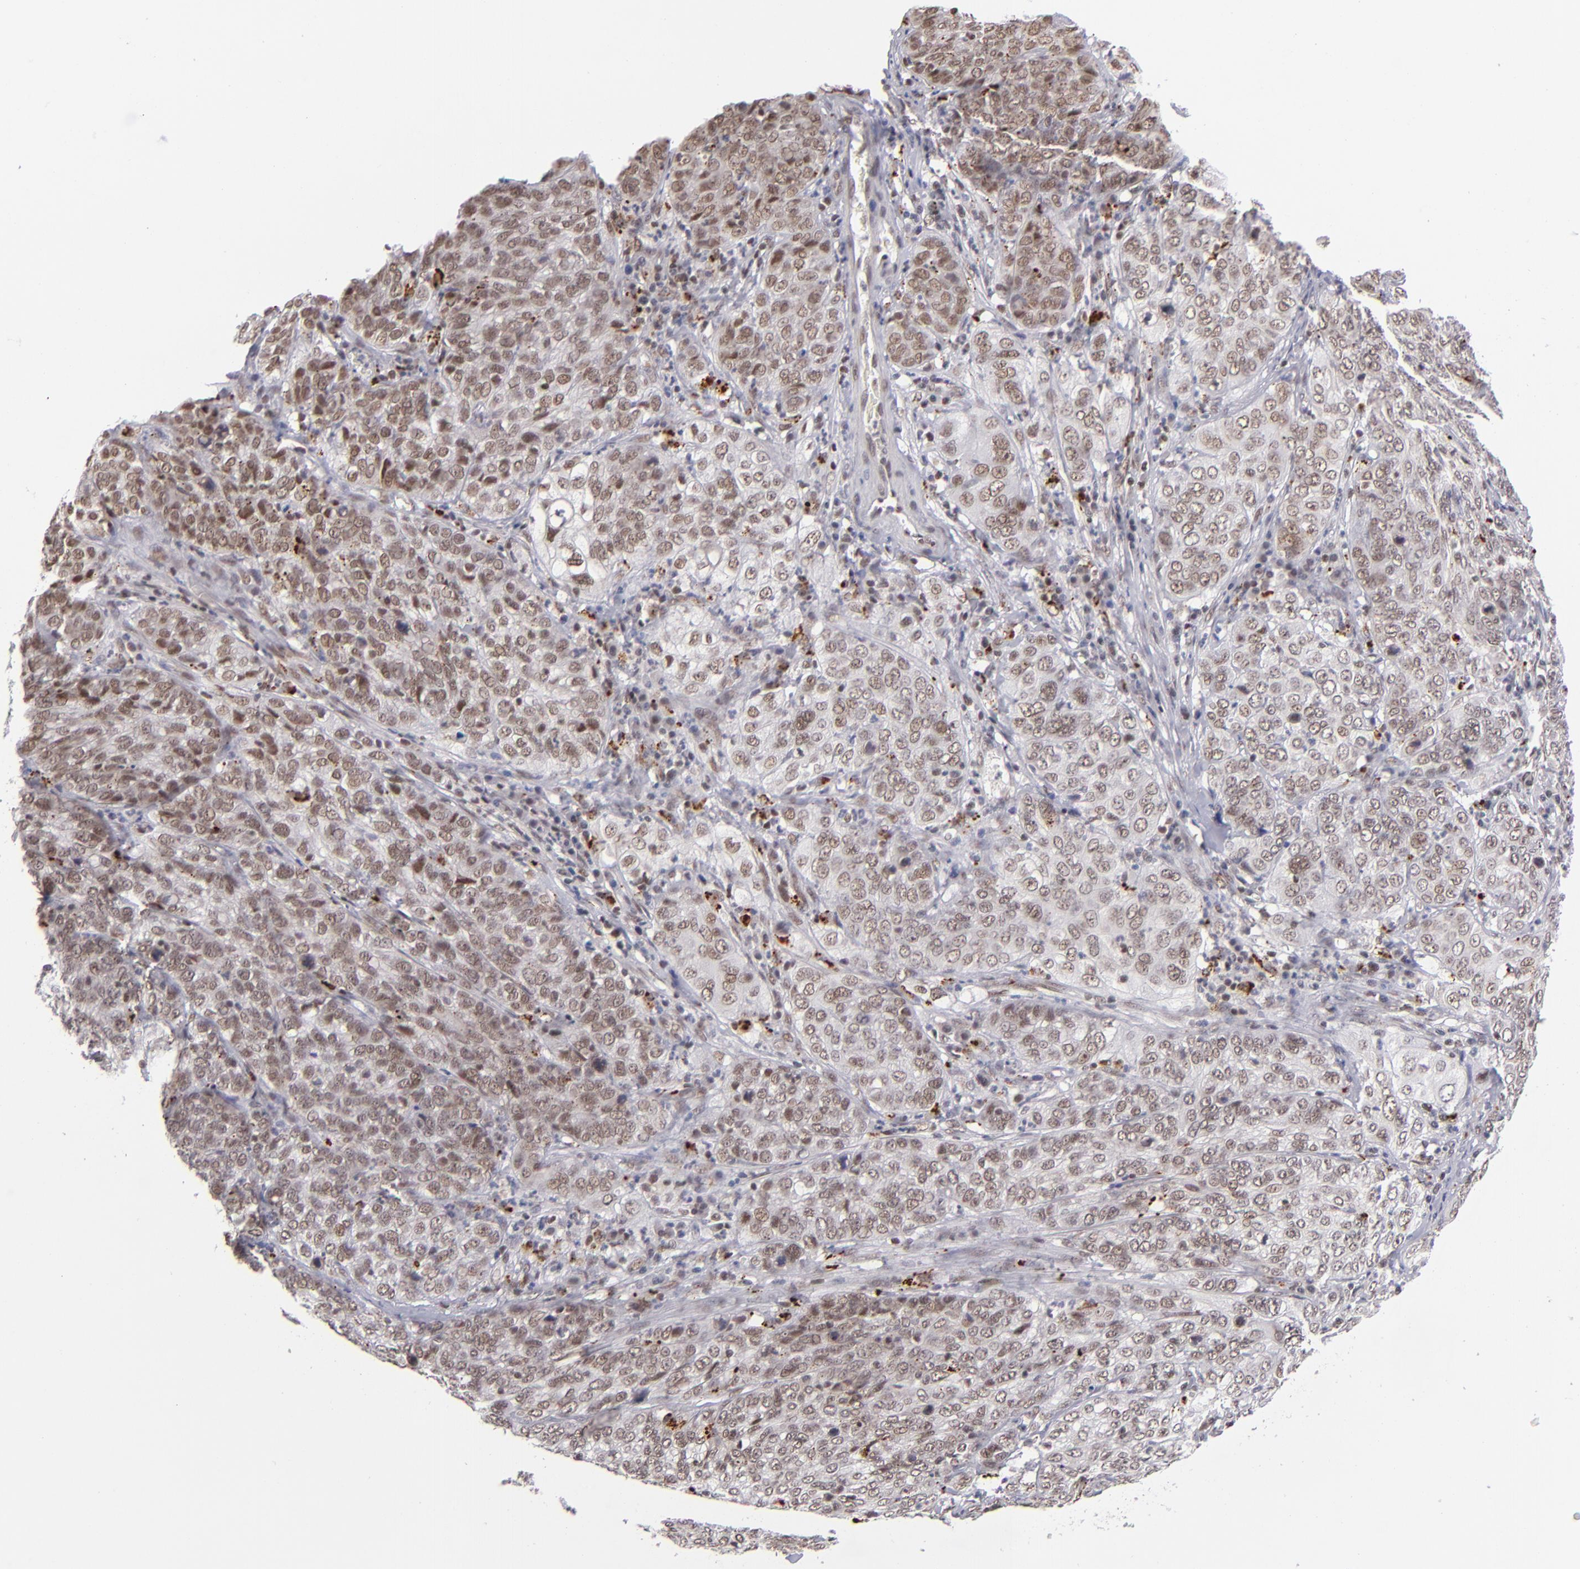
{"staining": {"intensity": "moderate", "quantity": "25%-75%", "location": "nuclear"}, "tissue": "cervical cancer", "cell_type": "Tumor cells", "image_type": "cancer", "snomed": [{"axis": "morphology", "description": "Squamous cell carcinoma, NOS"}, {"axis": "topography", "description": "Cervix"}], "caption": "Protein staining by immunohistochemistry demonstrates moderate nuclear expression in about 25%-75% of tumor cells in squamous cell carcinoma (cervical).", "gene": "MLLT3", "patient": {"sex": "female", "age": 38}}